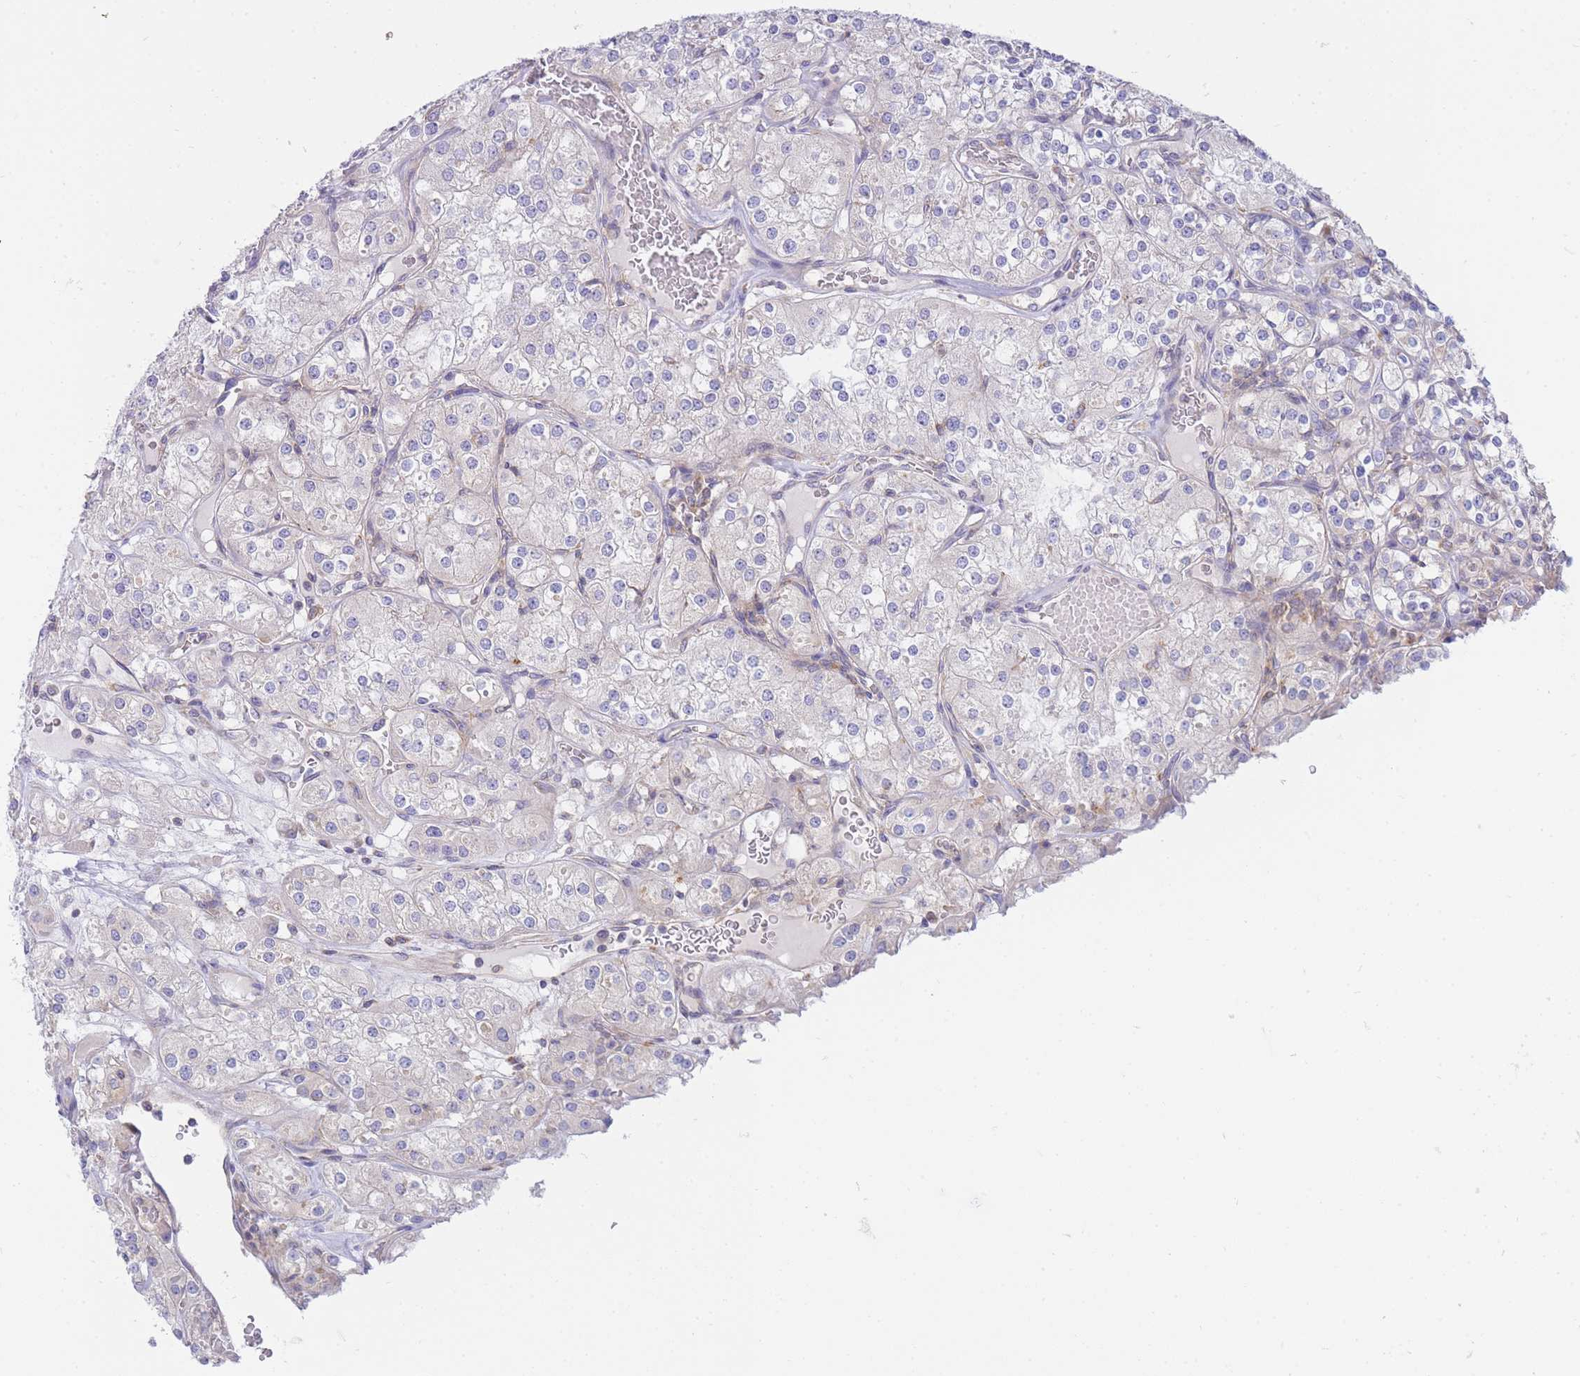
{"staining": {"intensity": "negative", "quantity": "none", "location": "none"}, "tissue": "renal cancer", "cell_type": "Tumor cells", "image_type": "cancer", "snomed": [{"axis": "morphology", "description": "Adenocarcinoma, NOS"}, {"axis": "topography", "description": "Kidney"}], "caption": "This micrograph is of renal cancer stained with immunohistochemistry (IHC) to label a protein in brown with the nuclei are counter-stained blue. There is no expression in tumor cells. Nuclei are stained in blue.", "gene": "SH2B2", "patient": {"sex": "male", "age": 77}}